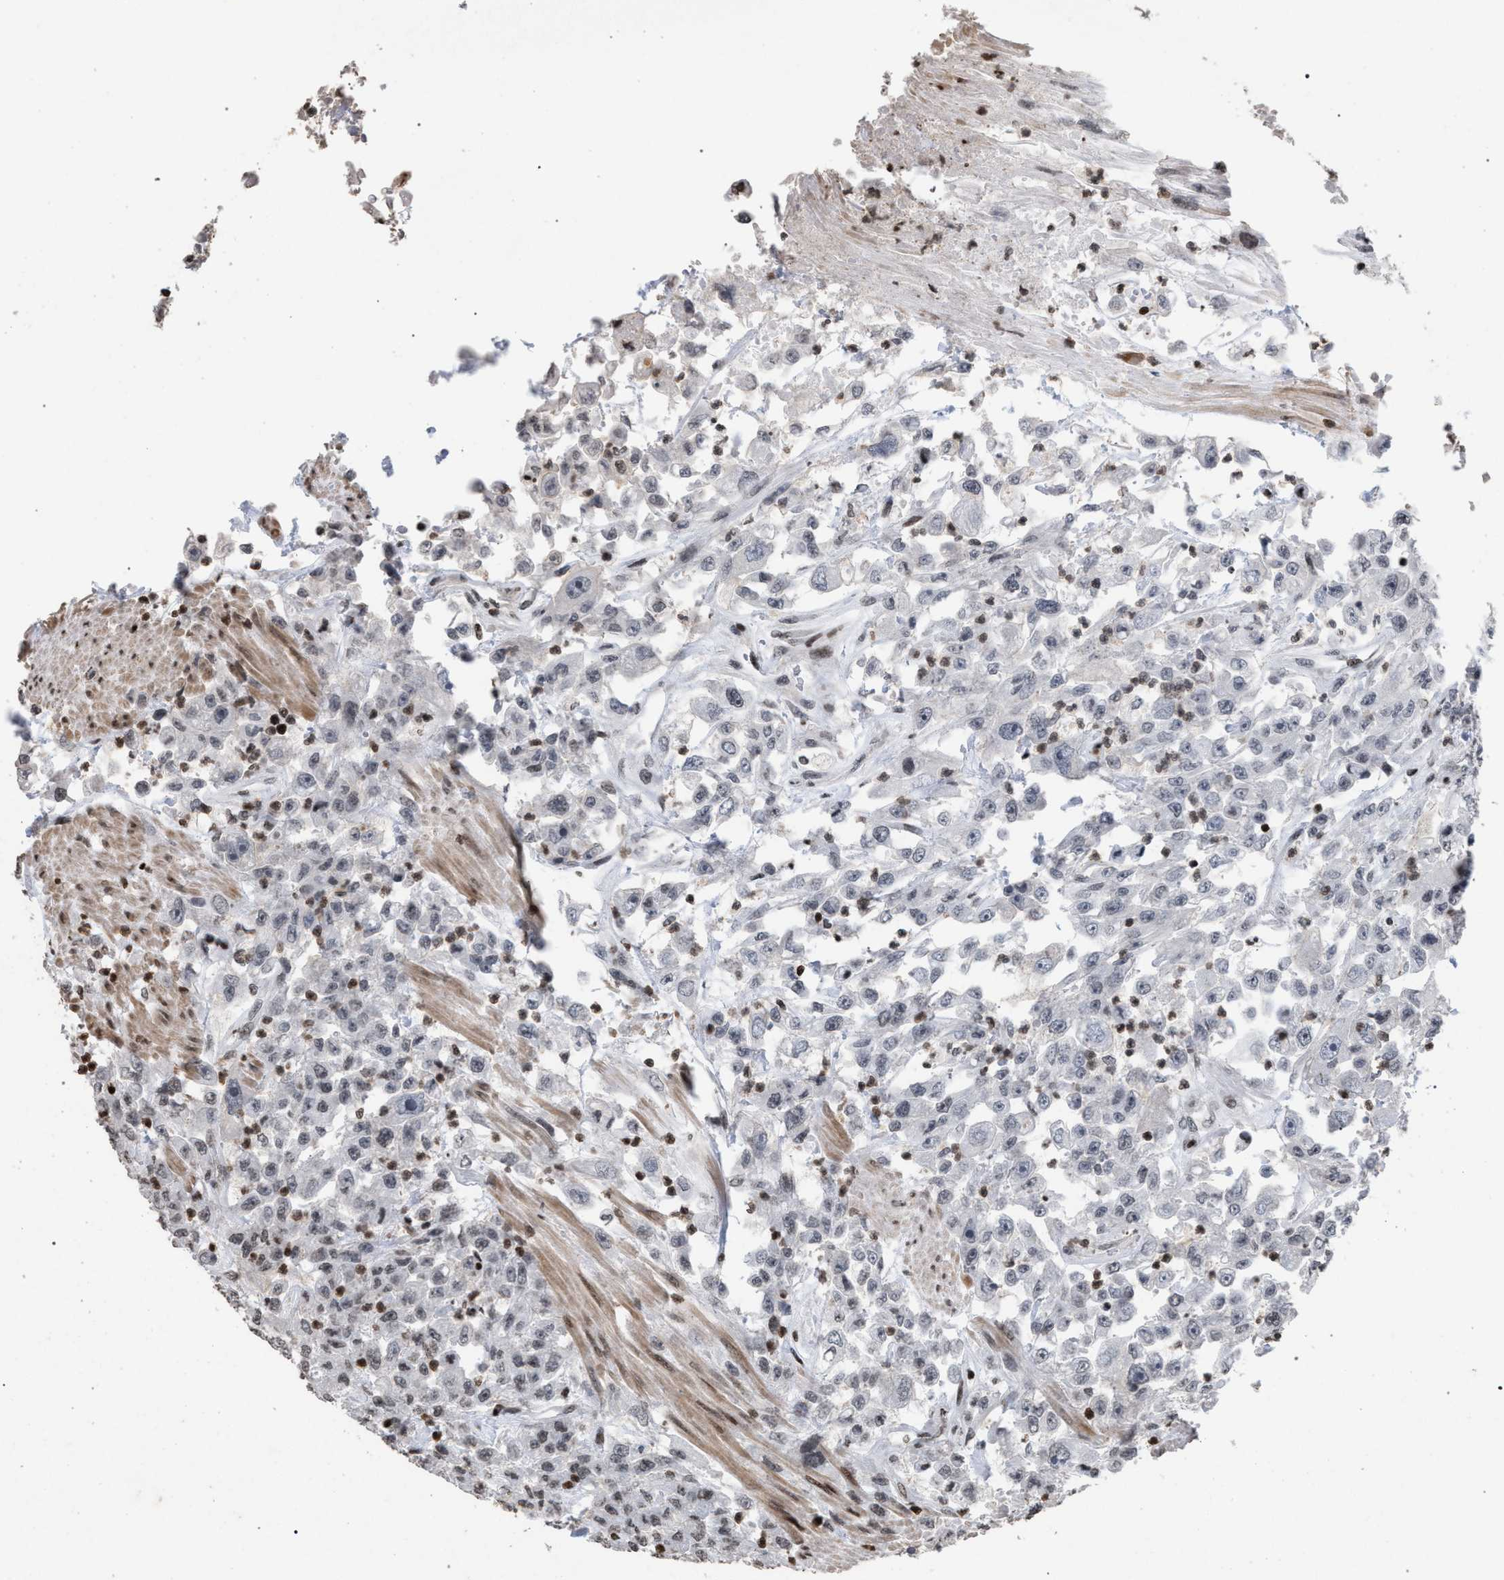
{"staining": {"intensity": "negative", "quantity": "none", "location": "none"}, "tissue": "urothelial cancer", "cell_type": "Tumor cells", "image_type": "cancer", "snomed": [{"axis": "morphology", "description": "Urothelial carcinoma, High grade"}, {"axis": "topography", "description": "Urinary bladder"}], "caption": "Tumor cells are negative for protein expression in human urothelial carcinoma (high-grade).", "gene": "FOXD3", "patient": {"sex": "male", "age": 46}}